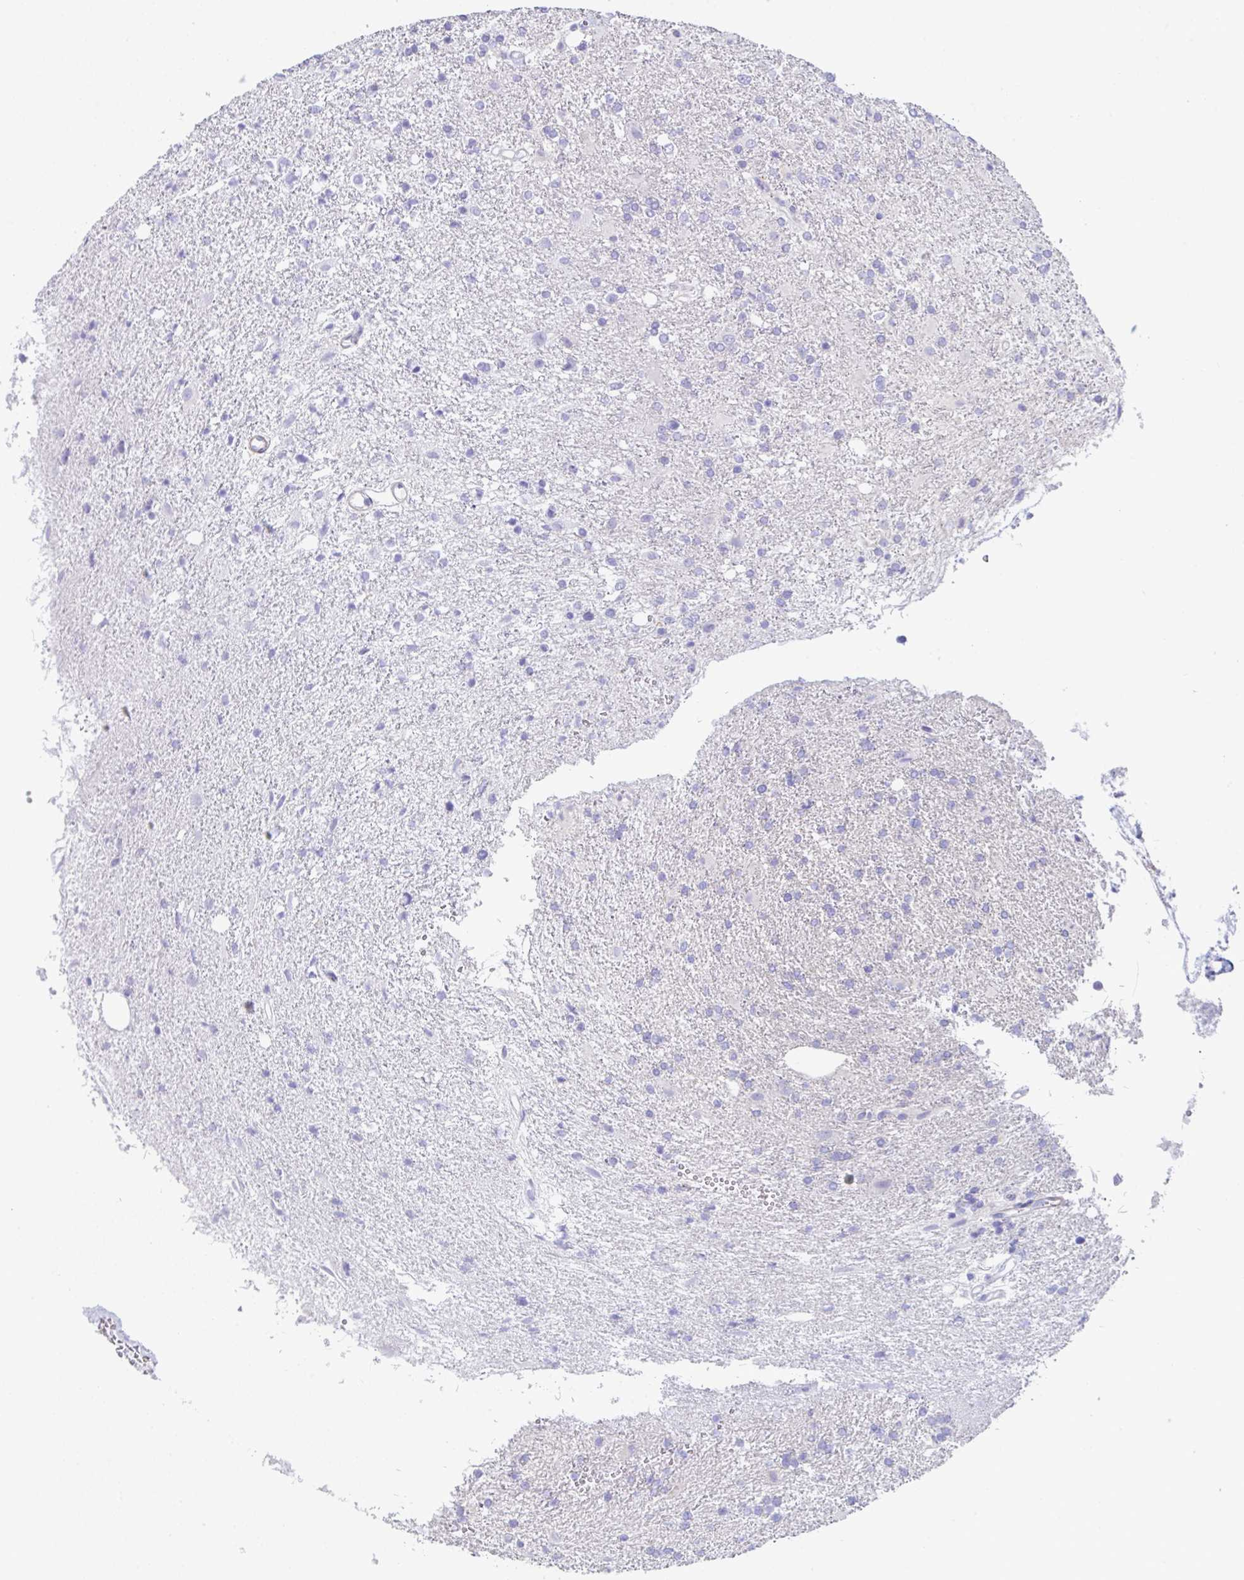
{"staining": {"intensity": "negative", "quantity": "none", "location": "none"}, "tissue": "glioma", "cell_type": "Tumor cells", "image_type": "cancer", "snomed": [{"axis": "morphology", "description": "Glioma, malignant, High grade"}, {"axis": "topography", "description": "Brain"}], "caption": "IHC image of glioma stained for a protein (brown), which reveals no staining in tumor cells.", "gene": "MED11", "patient": {"sex": "male", "age": 56}}